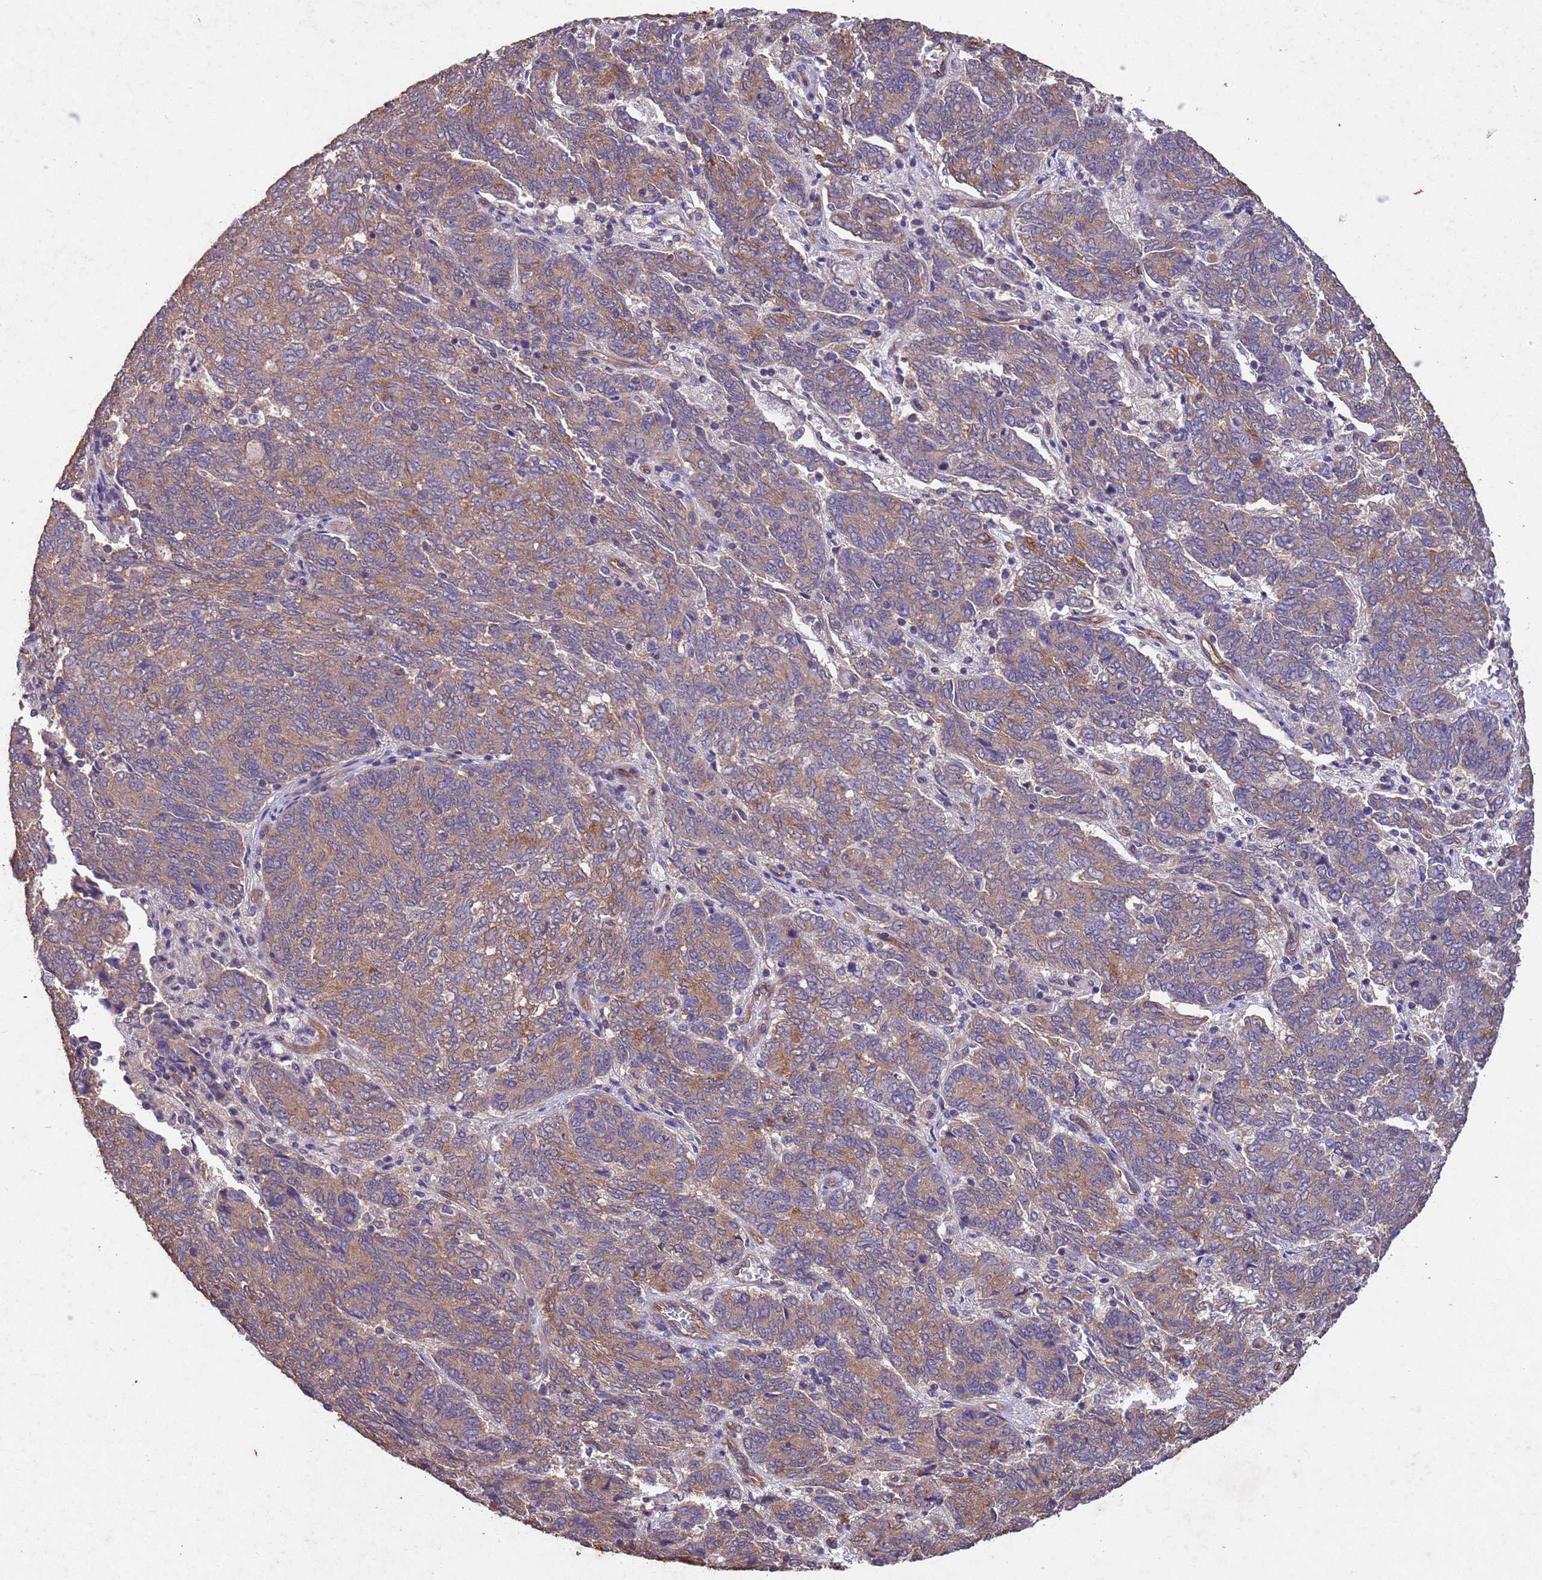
{"staining": {"intensity": "moderate", "quantity": ">75%", "location": "cytoplasmic/membranous"}, "tissue": "endometrial cancer", "cell_type": "Tumor cells", "image_type": "cancer", "snomed": [{"axis": "morphology", "description": "Adenocarcinoma, NOS"}, {"axis": "topography", "description": "Endometrium"}], "caption": "Endometrial adenocarcinoma stained for a protein (brown) shows moderate cytoplasmic/membranous positive staining in approximately >75% of tumor cells.", "gene": "MTX3", "patient": {"sex": "female", "age": 80}}